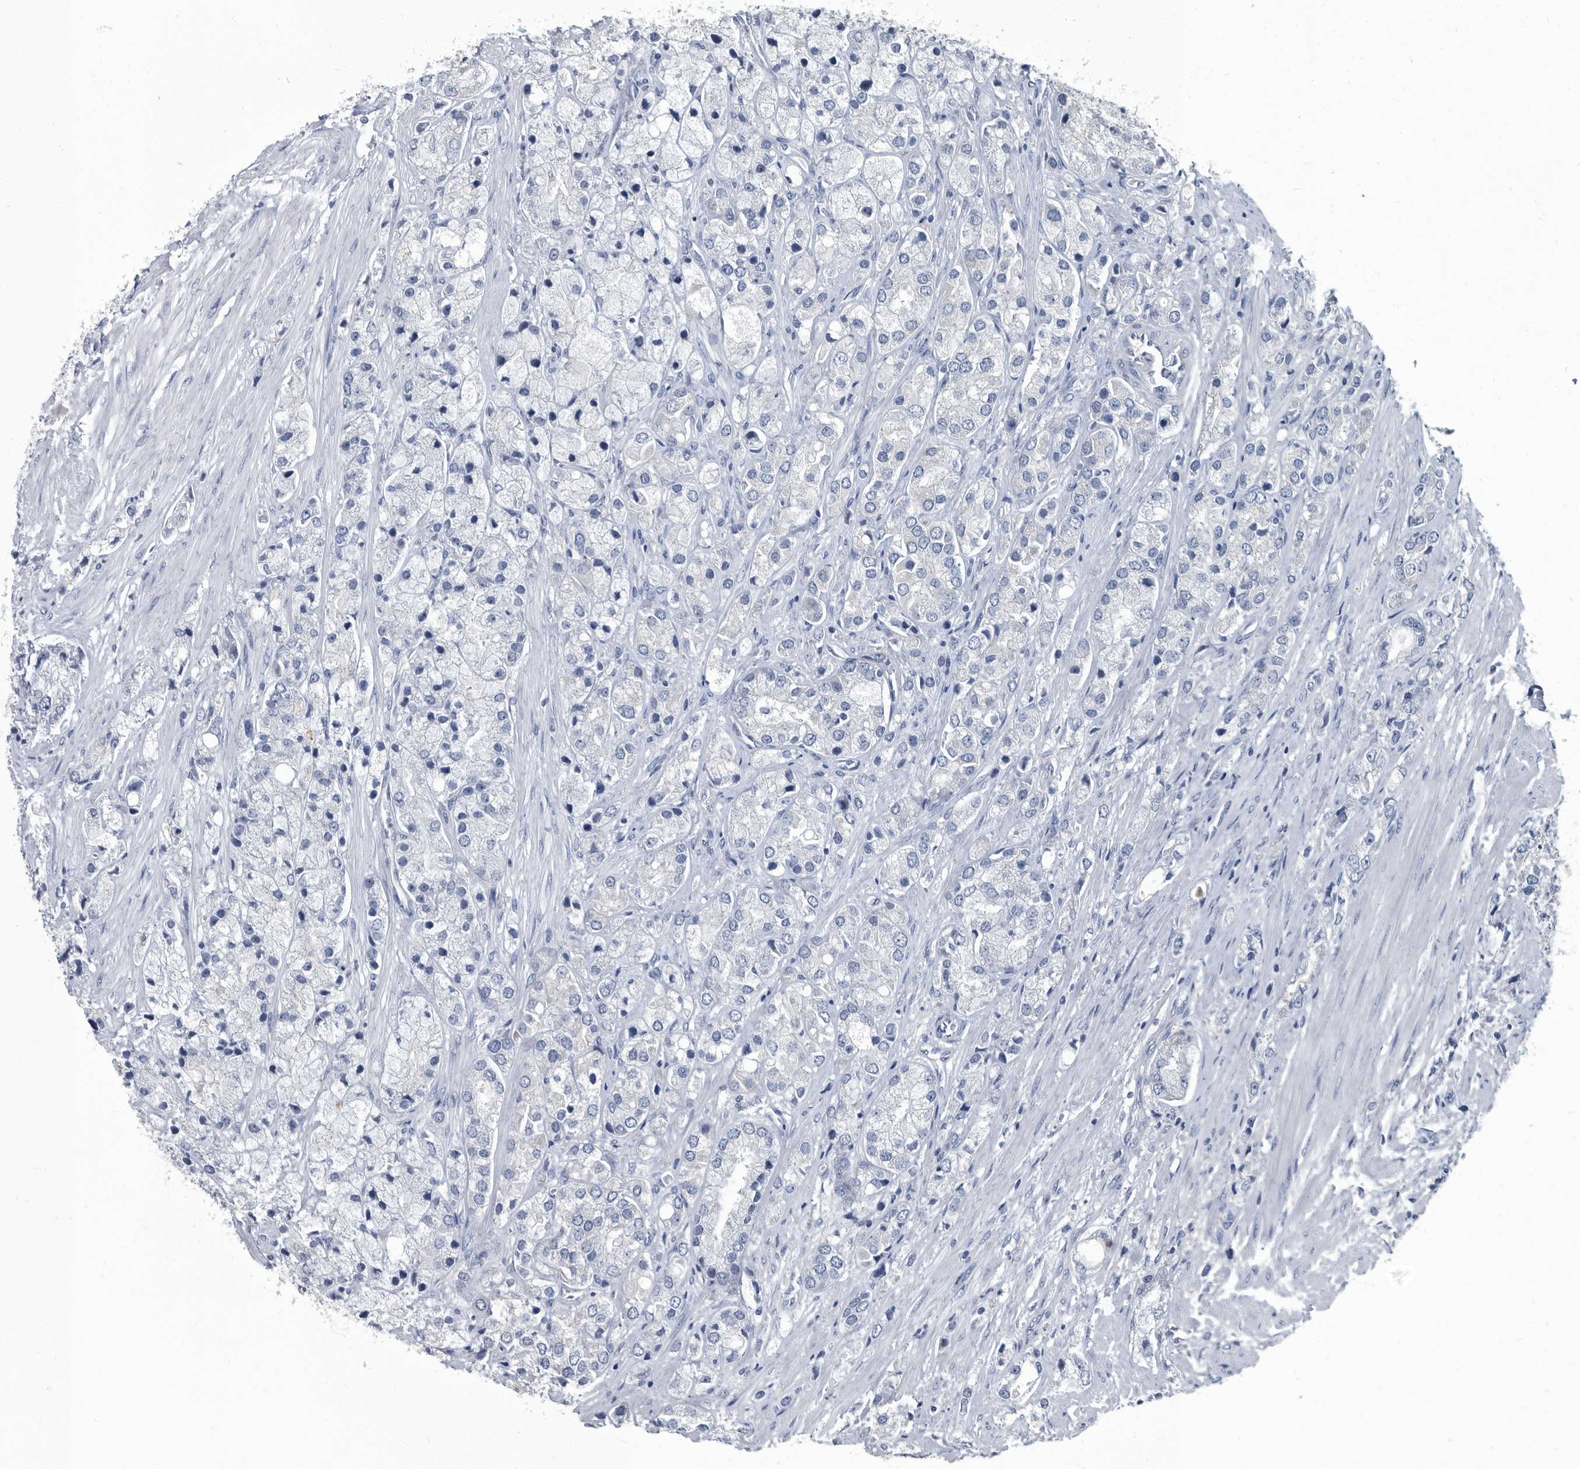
{"staining": {"intensity": "negative", "quantity": "none", "location": "none"}, "tissue": "prostate cancer", "cell_type": "Tumor cells", "image_type": "cancer", "snomed": [{"axis": "morphology", "description": "Adenocarcinoma, High grade"}, {"axis": "topography", "description": "Prostate"}], "caption": "High magnification brightfield microscopy of prostate cancer stained with DAB (brown) and counterstained with hematoxylin (blue): tumor cells show no significant positivity.", "gene": "CDV3", "patient": {"sex": "male", "age": 50}}